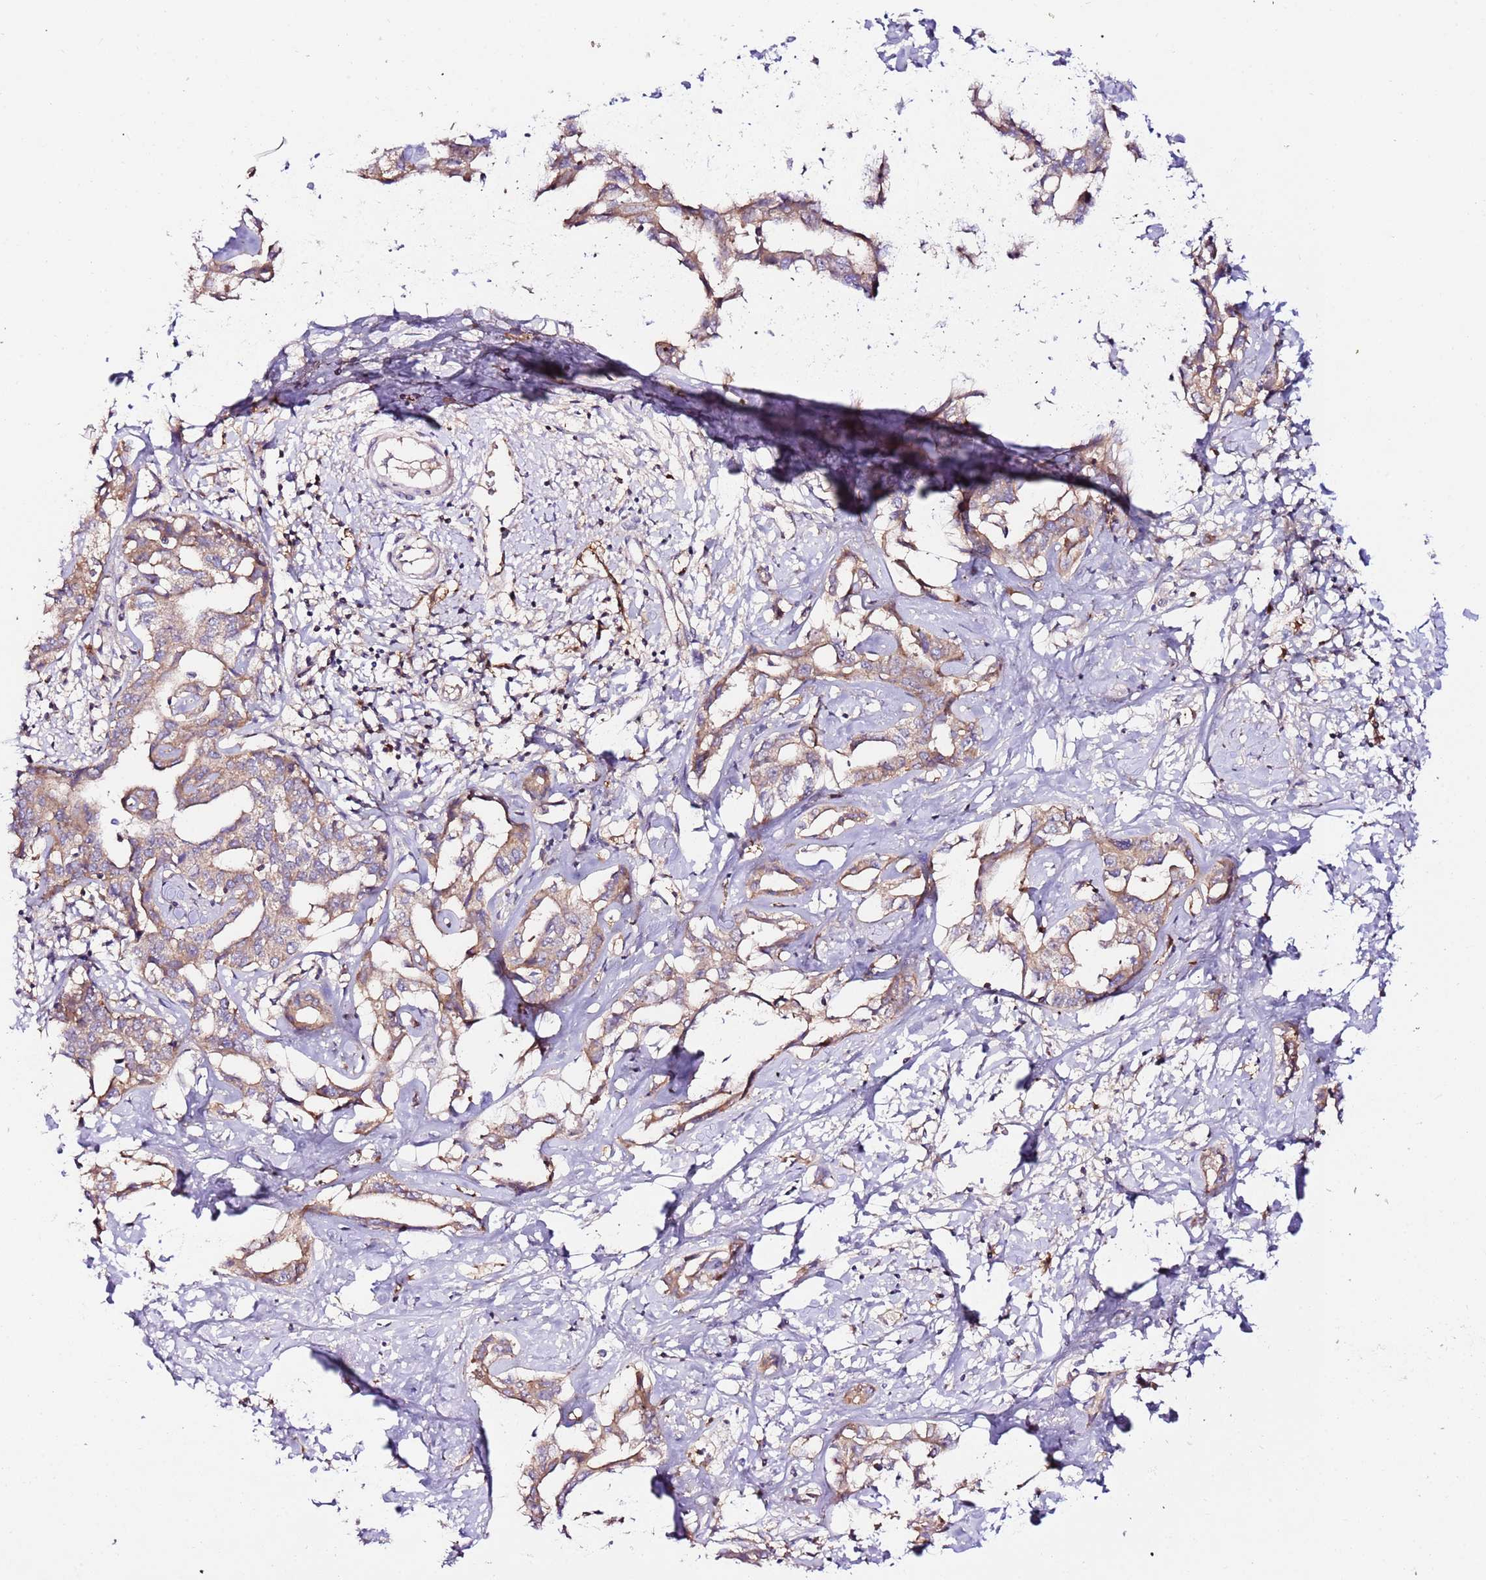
{"staining": {"intensity": "moderate", "quantity": ">75%", "location": "cytoplasmic/membranous"}, "tissue": "liver cancer", "cell_type": "Tumor cells", "image_type": "cancer", "snomed": [{"axis": "morphology", "description": "Cholangiocarcinoma"}, {"axis": "topography", "description": "Liver"}], "caption": "The immunohistochemical stain labels moderate cytoplasmic/membranous expression in tumor cells of cholangiocarcinoma (liver) tissue. The protein is stained brown, and the nuclei are stained in blue (DAB (3,3'-diaminobenzidine) IHC with brightfield microscopy, high magnification).", "gene": "FLVCR1", "patient": {"sex": "male", "age": 59}}